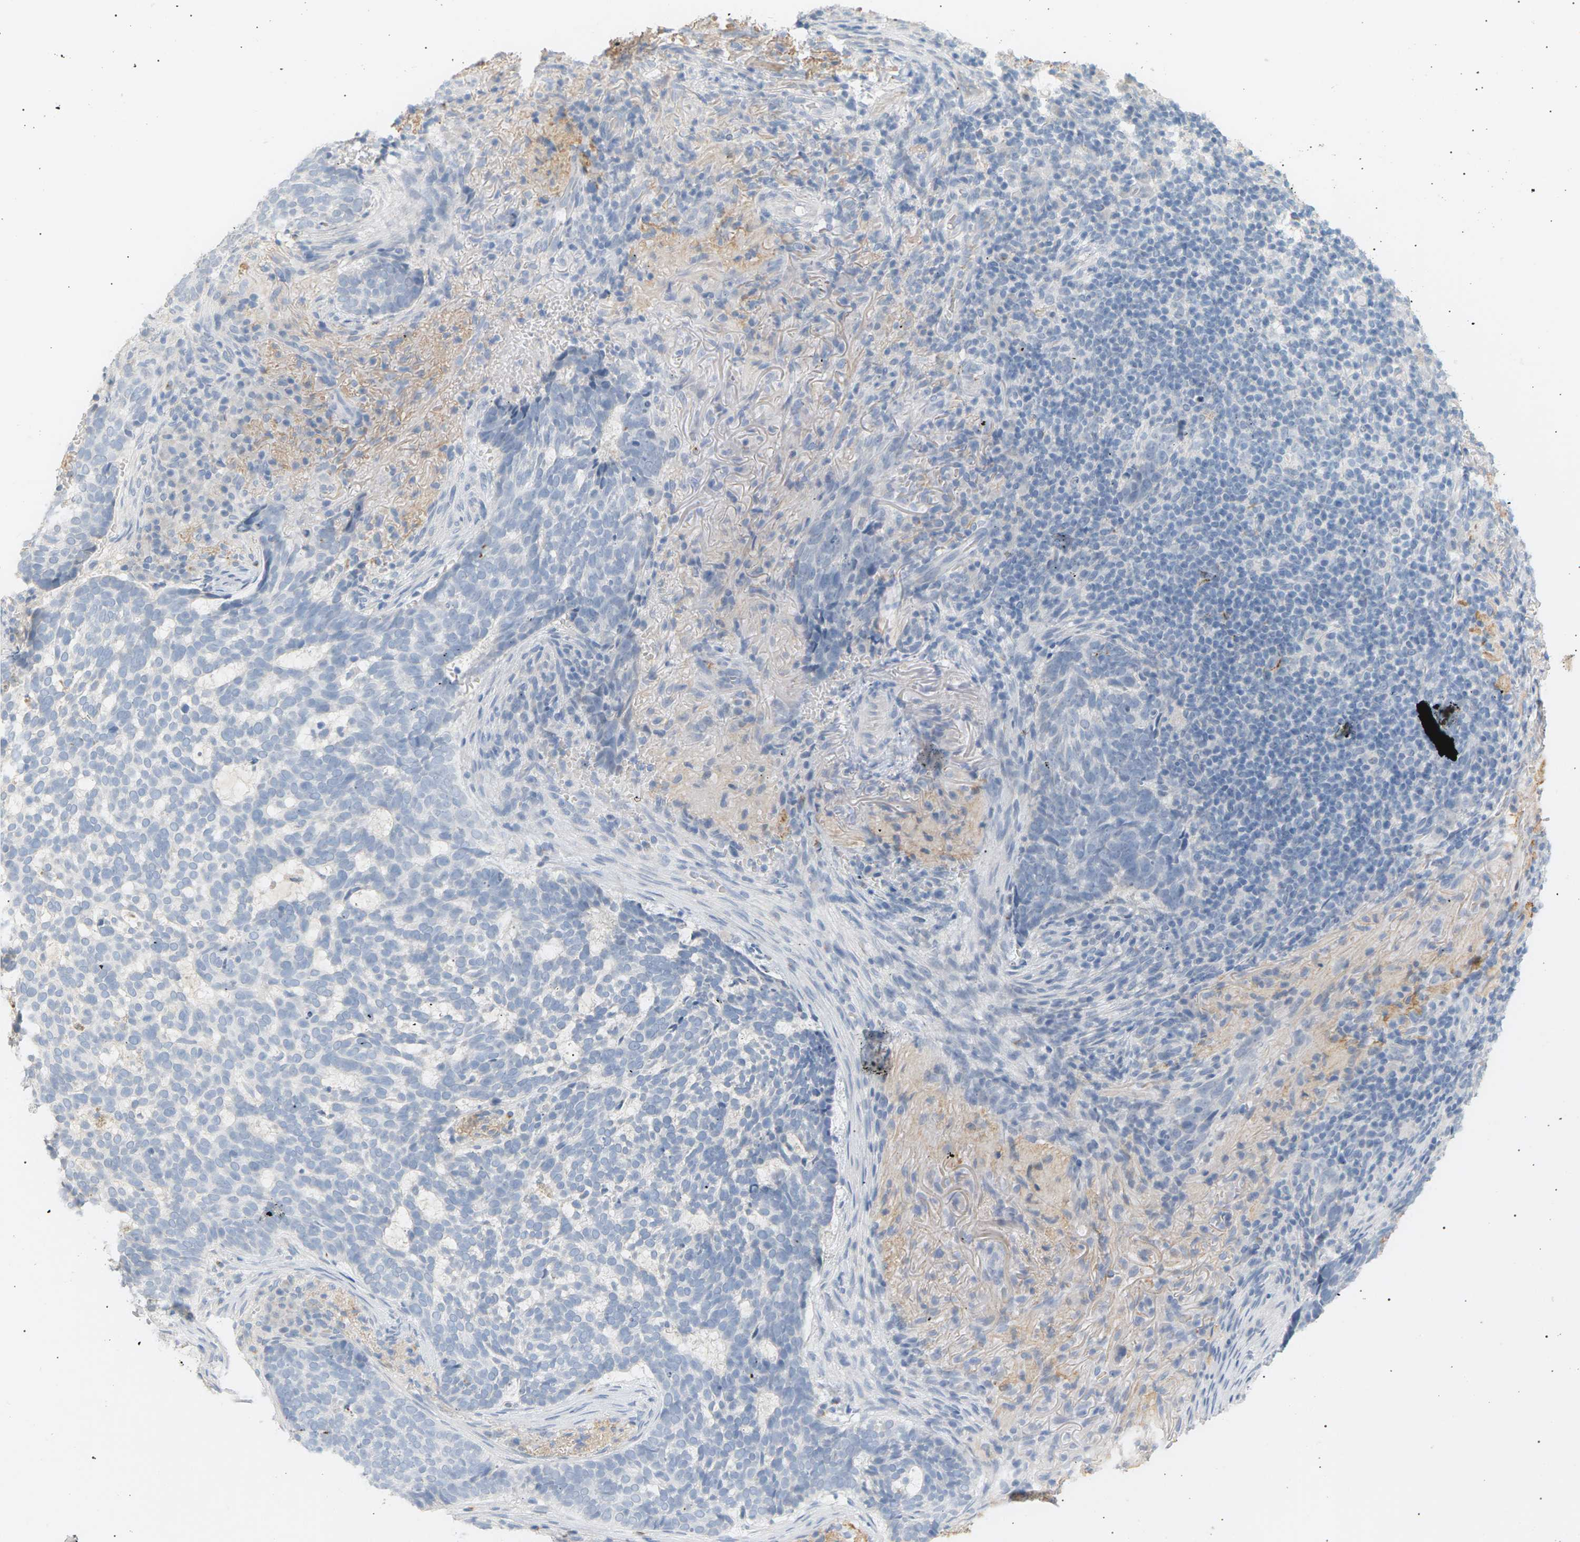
{"staining": {"intensity": "negative", "quantity": "none", "location": "none"}, "tissue": "skin cancer", "cell_type": "Tumor cells", "image_type": "cancer", "snomed": [{"axis": "morphology", "description": "Basal cell carcinoma"}, {"axis": "topography", "description": "Skin"}], "caption": "This is a image of immunohistochemistry (IHC) staining of skin basal cell carcinoma, which shows no expression in tumor cells.", "gene": "CLU", "patient": {"sex": "male", "age": 85}}